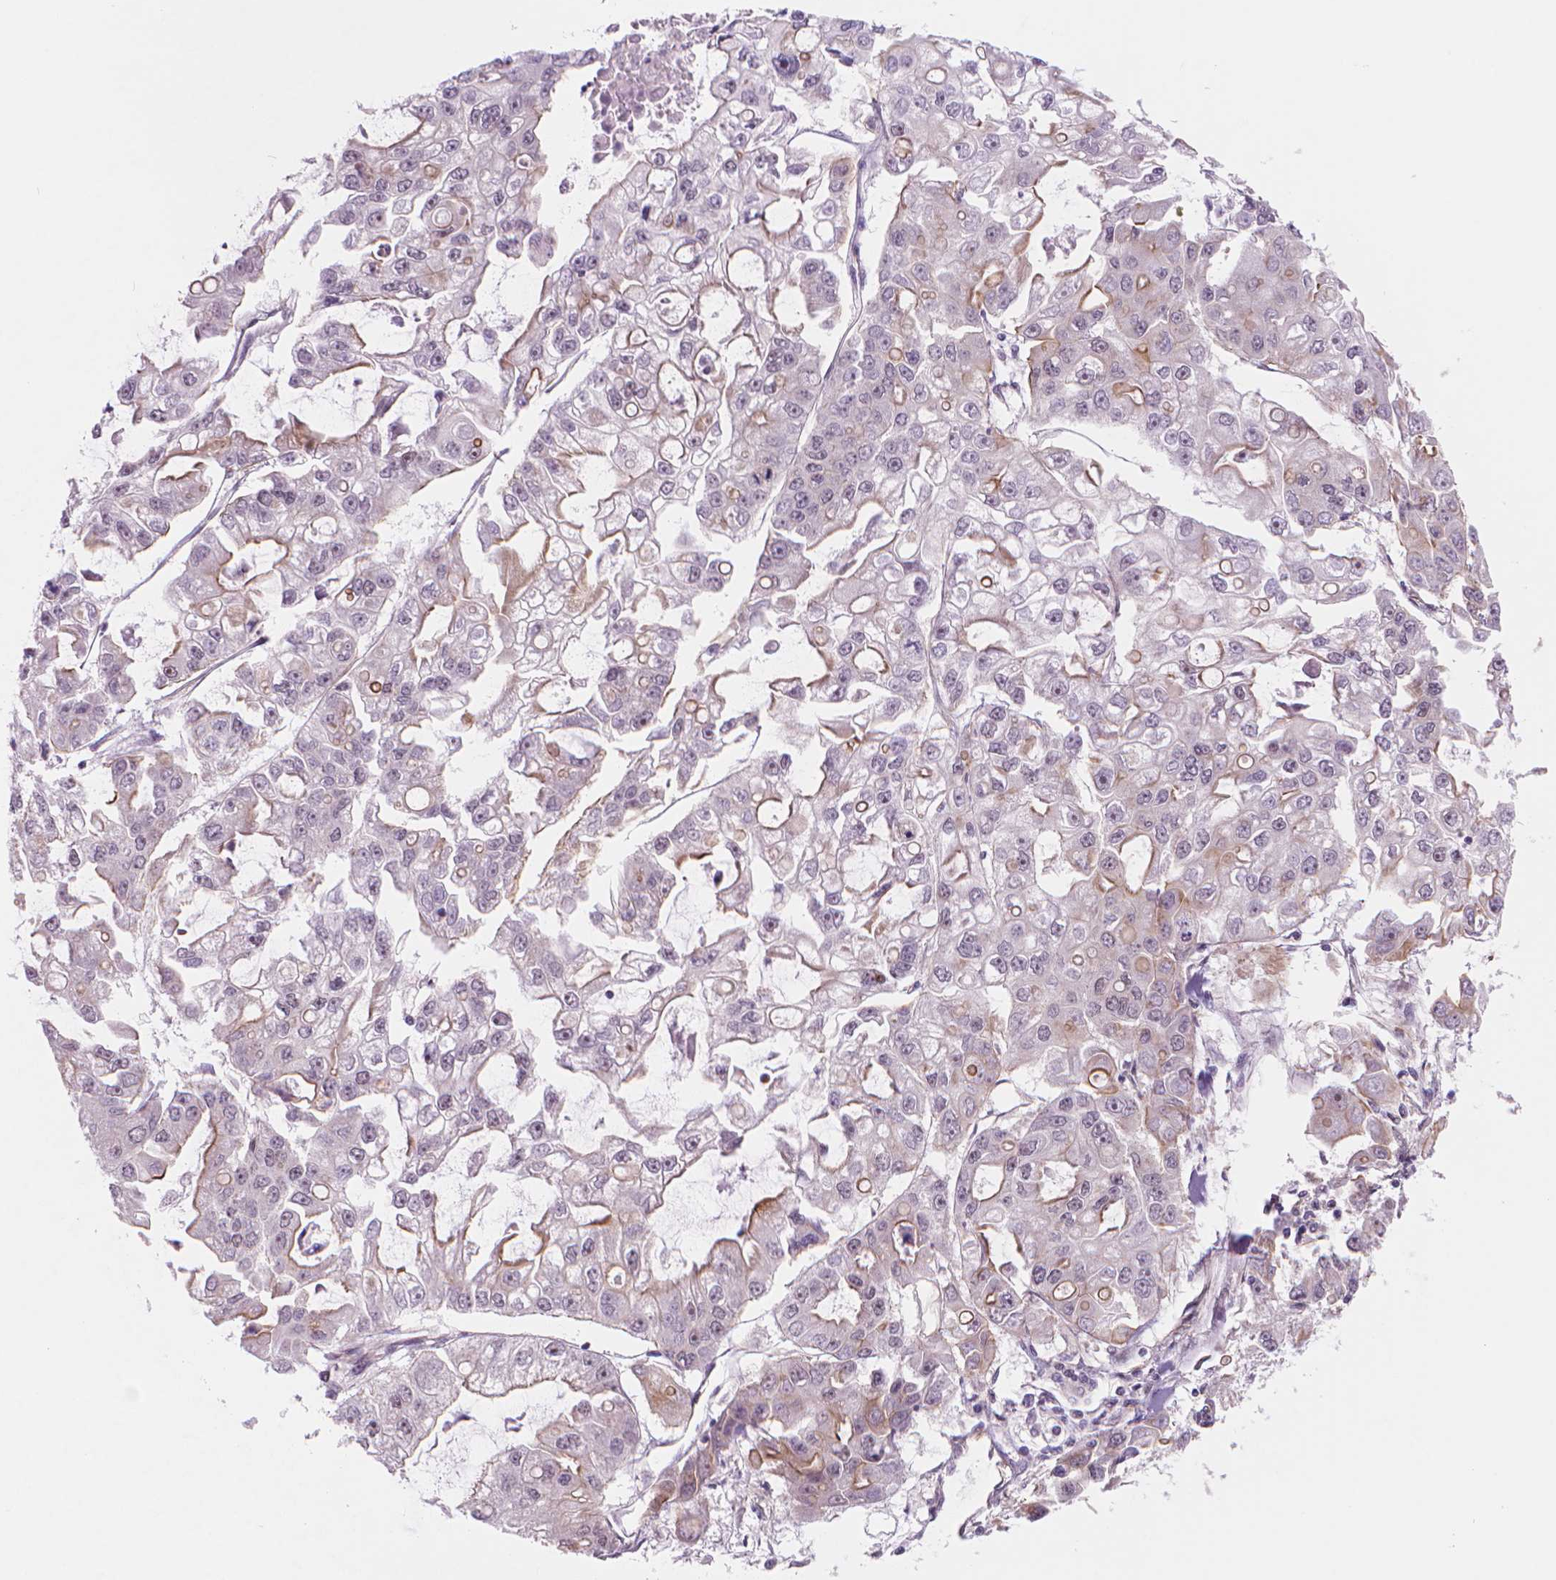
{"staining": {"intensity": "moderate", "quantity": "<25%", "location": "cytoplasmic/membranous"}, "tissue": "ovarian cancer", "cell_type": "Tumor cells", "image_type": "cancer", "snomed": [{"axis": "morphology", "description": "Cystadenocarcinoma, serous, NOS"}, {"axis": "topography", "description": "Ovary"}], "caption": "Ovarian cancer (serous cystadenocarcinoma) was stained to show a protein in brown. There is low levels of moderate cytoplasmic/membranous expression in about <25% of tumor cells. (Stains: DAB in brown, nuclei in blue, Microscopy: brightfield microscopy at high magnification).", "gene": "POLR3D", "patient": {"sex": "female", "age": 56}}